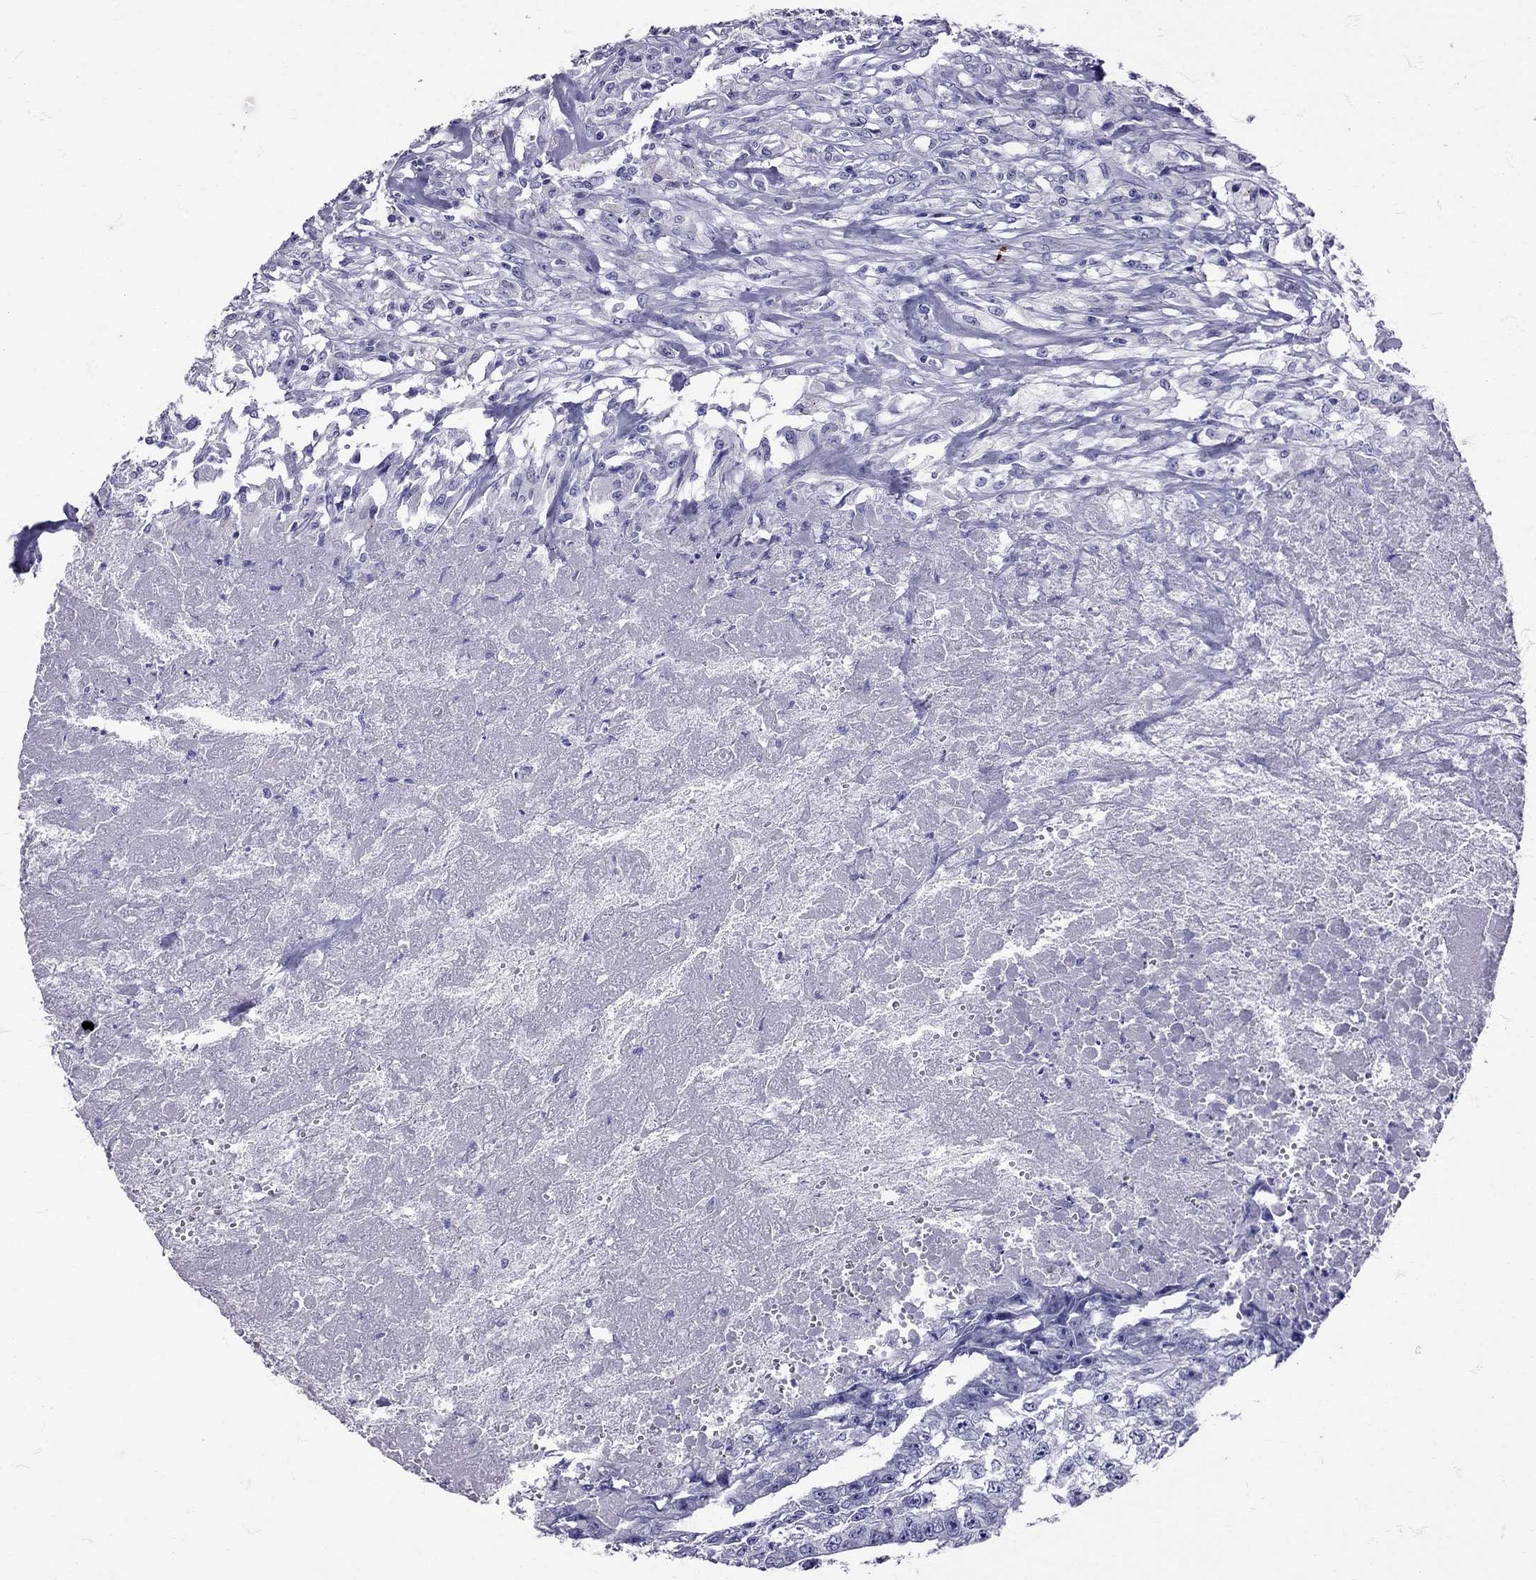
{"staining": {"intensity": "negative", "quantity": "none", "location": "none"}, "tissue": "testis cancer", "cell_type": "Tumor cells", "image_type": "cancer", "snomed": [{"axis": "morphology", "description": "Carcinoma, Embryonal, NOS"}, {"axis": "morphology", "description": "Teratoma, malignant, NOS"}, {"axis": "topography", "description": "Testis"}], "caption": "IHC image of neoplastic tissue: human embryonal carcinoma (testis) stained with DAB shows no significant protein positivity in tumor cells.", "gene": "AVP", "patient": {"sex": "male", "age": 24}}